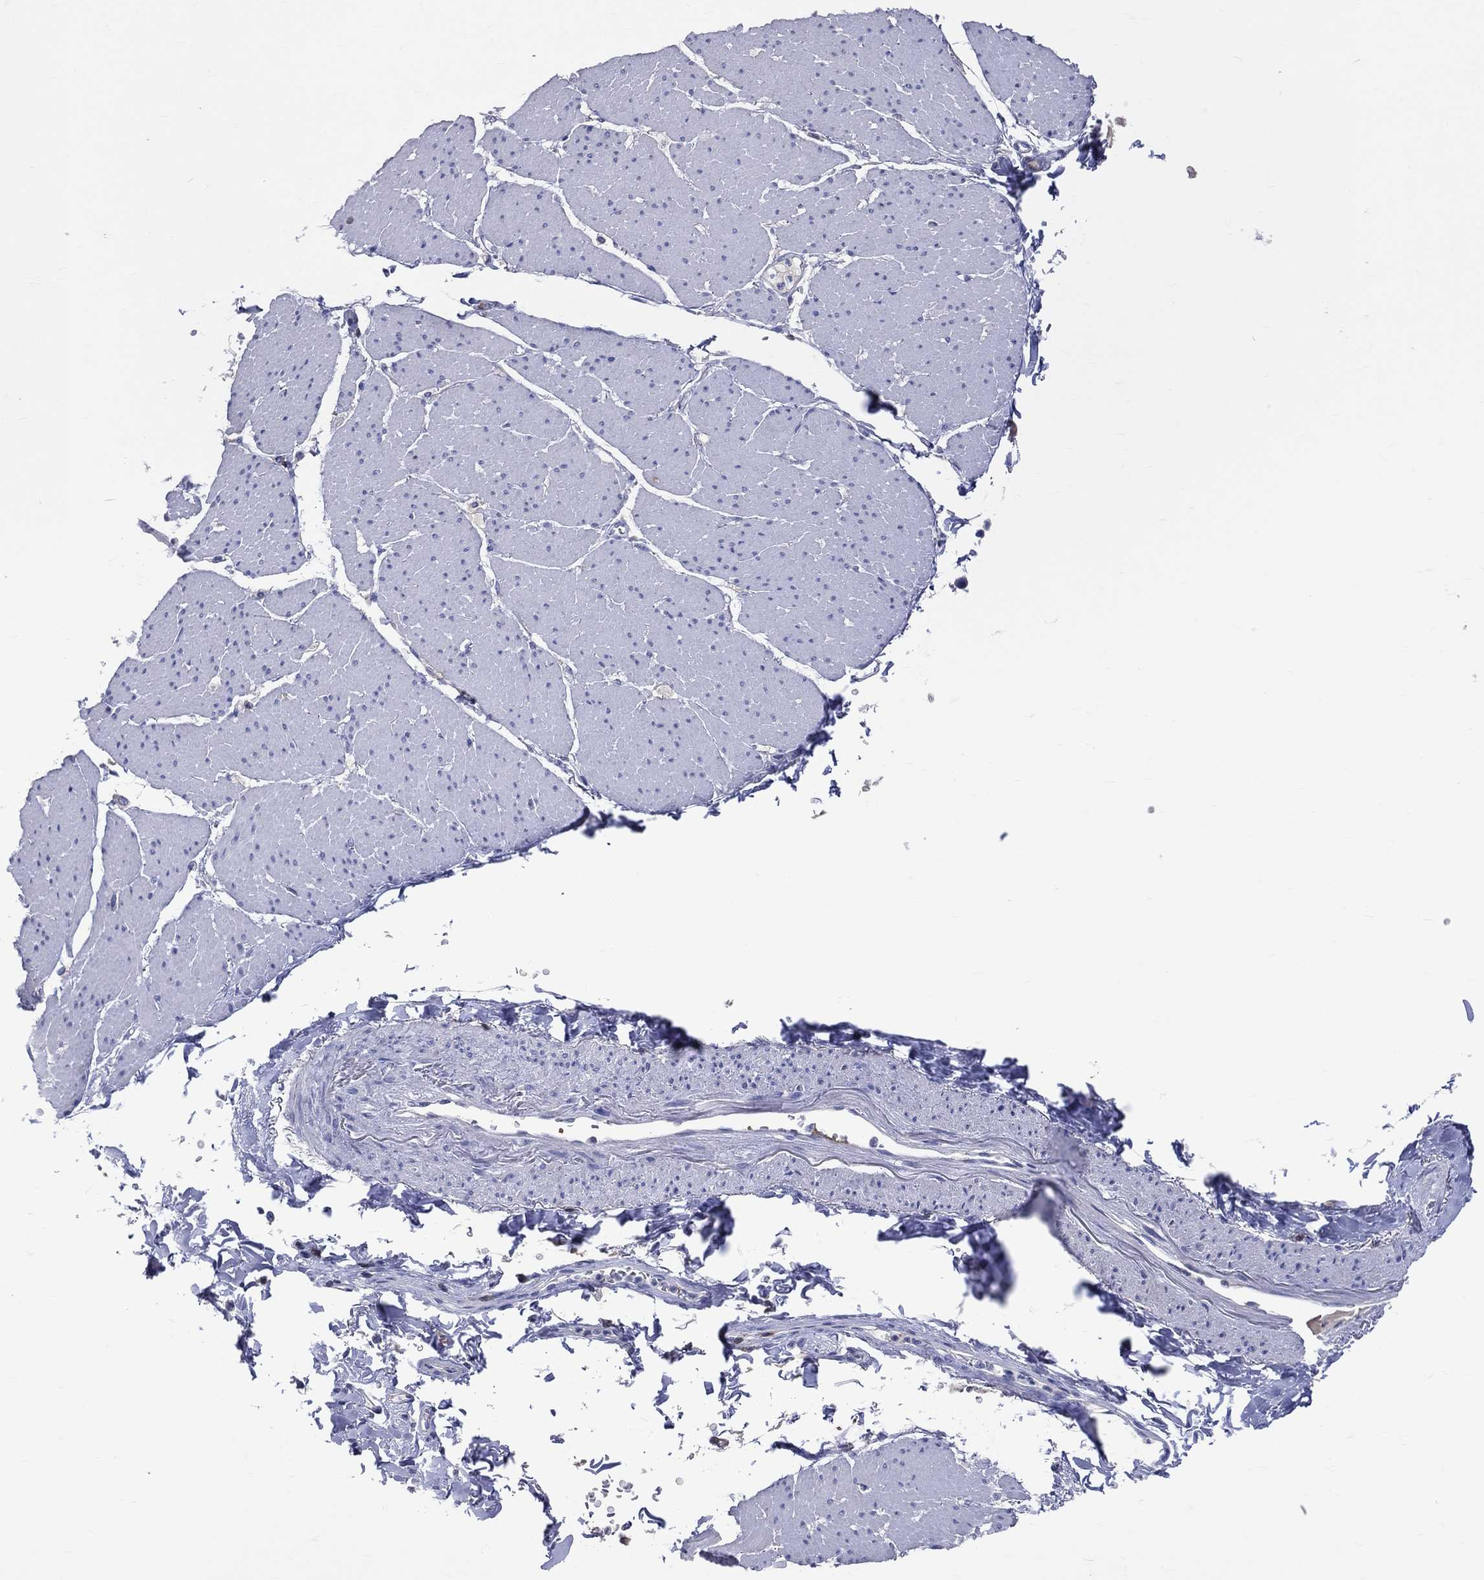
{"staining": {"intensity": "negative", "quantity": "none", "location": "none"}, "tissue": "smooth muscle", "cell_type": "Smooth muscle cells", "image_type": "normal", "snomed": [{"axis": "morphology", "description": "Normal tissue, NOS"}, {"axis": "topography", "description": "Smooth muscle"}, {"axis": "topography", "description": "Anal"}], "caption": "A histopathology image of human smooth muscle is negative for staining in smooth muscle cells. (DAB (3,3'-diaminobenzidine) immunohistochemistry visualized using brightfield microscopy, high magnification).", "gene": "LAT", "patient": {"sex": "male", "age": 83}}